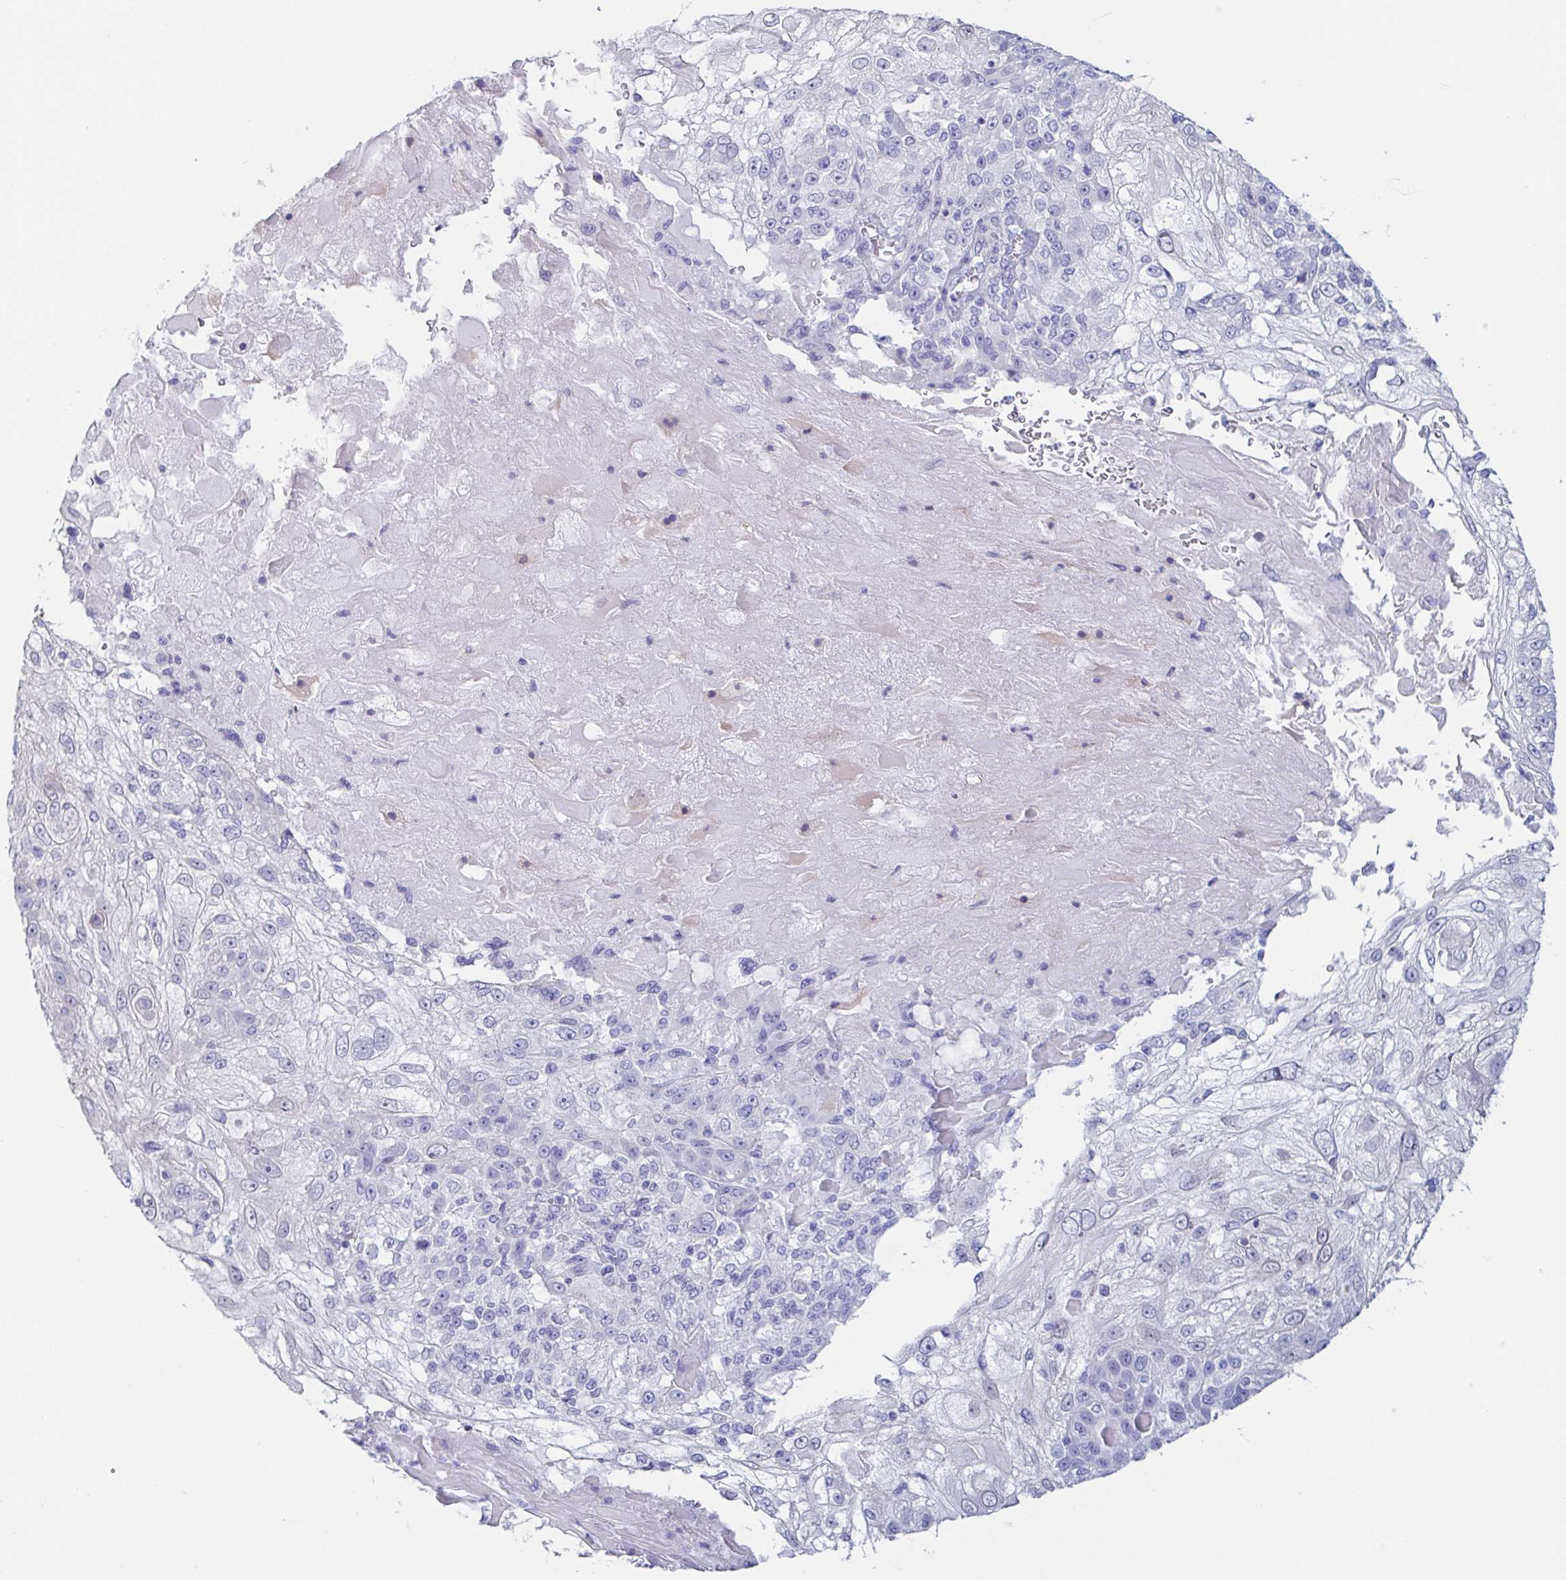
{"staining": {"intensity": "negative", "quantity": "none", "location": "none"}, "tissue": "skin cancer", "cell_type": "Tumor cells", "image_type": "cancer", "snomed": [{"axis": "morphology", "description": "Normal tissue, NOS"}, {"axis": "morphology", "description": "Squamous cell carcinoma, NOS"}, {"axis": "topography", "description": "Skin"}], "caption": "The micrograph exhibits no staining of tumor cells in skin cancer. The staining is performed using DAB brown chromogen with nuclei counter-stained in using hematoxylin.", "gene": "PRR4", "patient": {"sex": "female", "age": 83}}